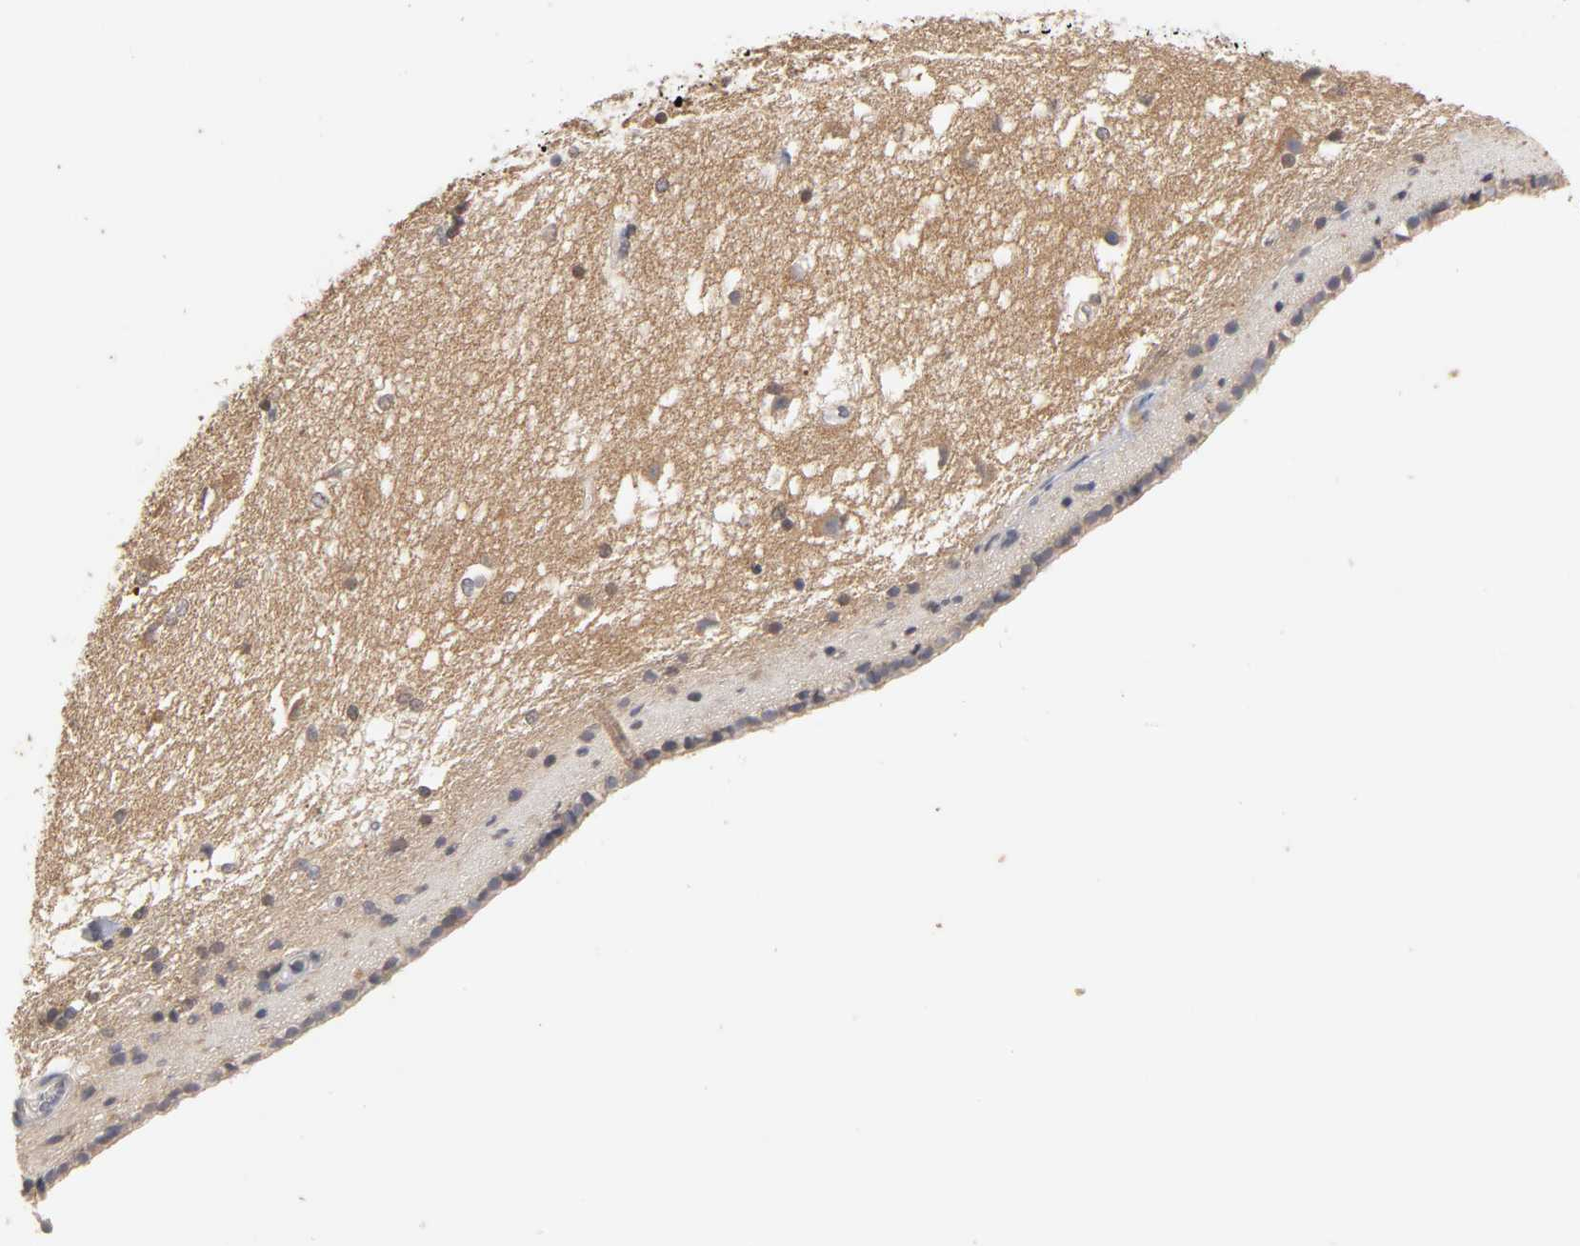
{"staining": {"intensity": "weak", "quantity": ">75%", "location": "cytoplasmic/membranous"}, "tissue": "caudate", "cell_type": "Glial cells", "image_type": "normal", "snomed": [{"axis": "morphology", "description": "Normal tissue, NOS"}, {"axis": "topography", "description": "Lateral ventricle wall"}], "caption": "The micrograph displays staining of normal caudate, revealing weak cytoplasmic/membranous protein staining (brown color) within glial cells.", "gene": "CXADR", "patient": {"sex": "female", "age": 19}}